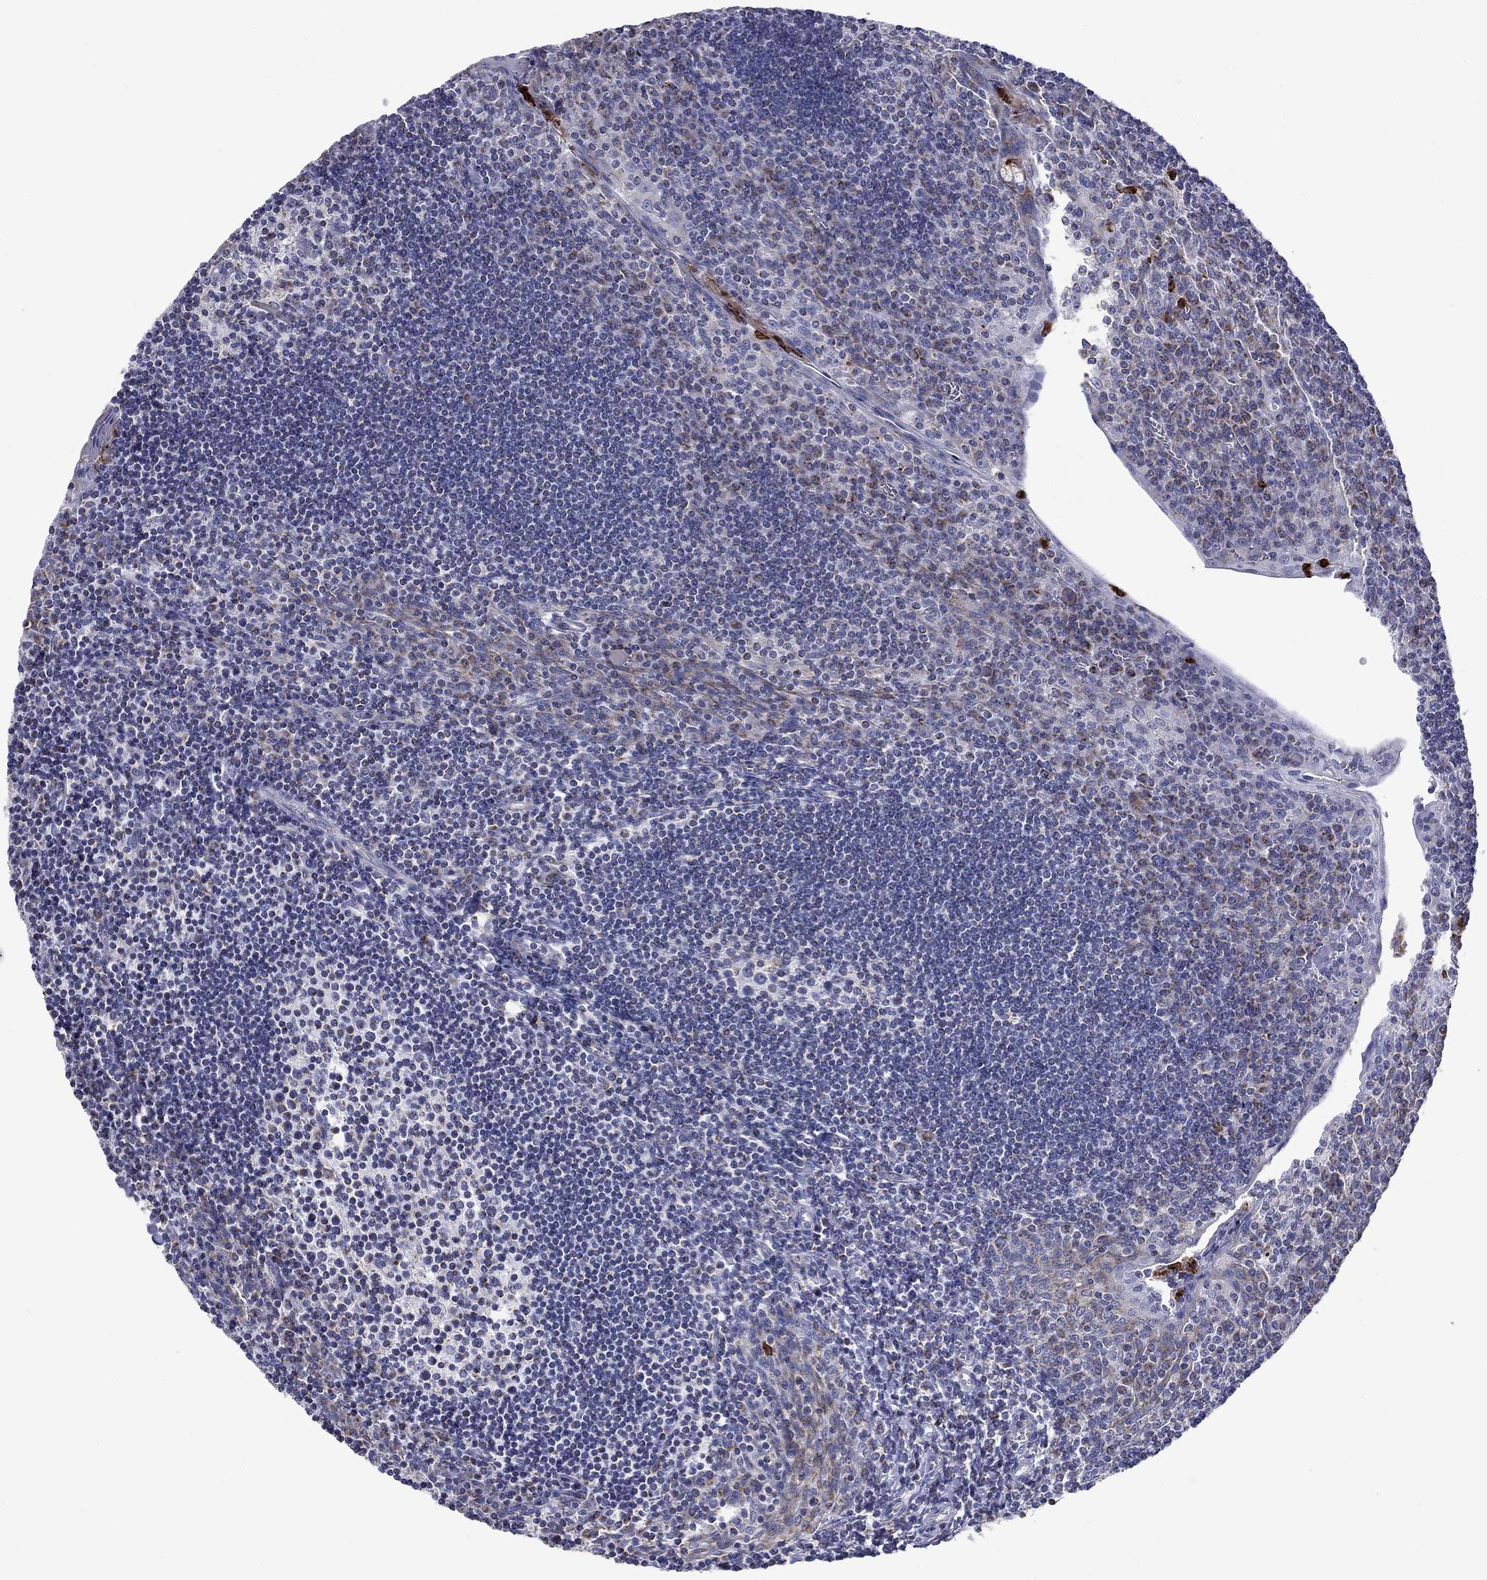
{"staining": {"intensity": "moderate", "quantity": "<25%", "location": "cytoplasmic/membranous"}, "tissue": "tonsil", "cell_type": "Germinal center cells", "image_type": "normal", "snomed": [{"axis": "morphology", "description": "Normal tissue, NOS"}, {"axis": "topography", "description": "Tonsil"}], "caption": "Normal tonsil exhibits moderate cytoplasmic/membranous expression in approximately <25% of germinal center cells The staining is performed using DAB brown chromogen to label protein expression. The nuclei are counter-stained blue using hematoxylin..", "gene": "NDUFA4L2", "patient": {"sex": "female", "age": 12}}